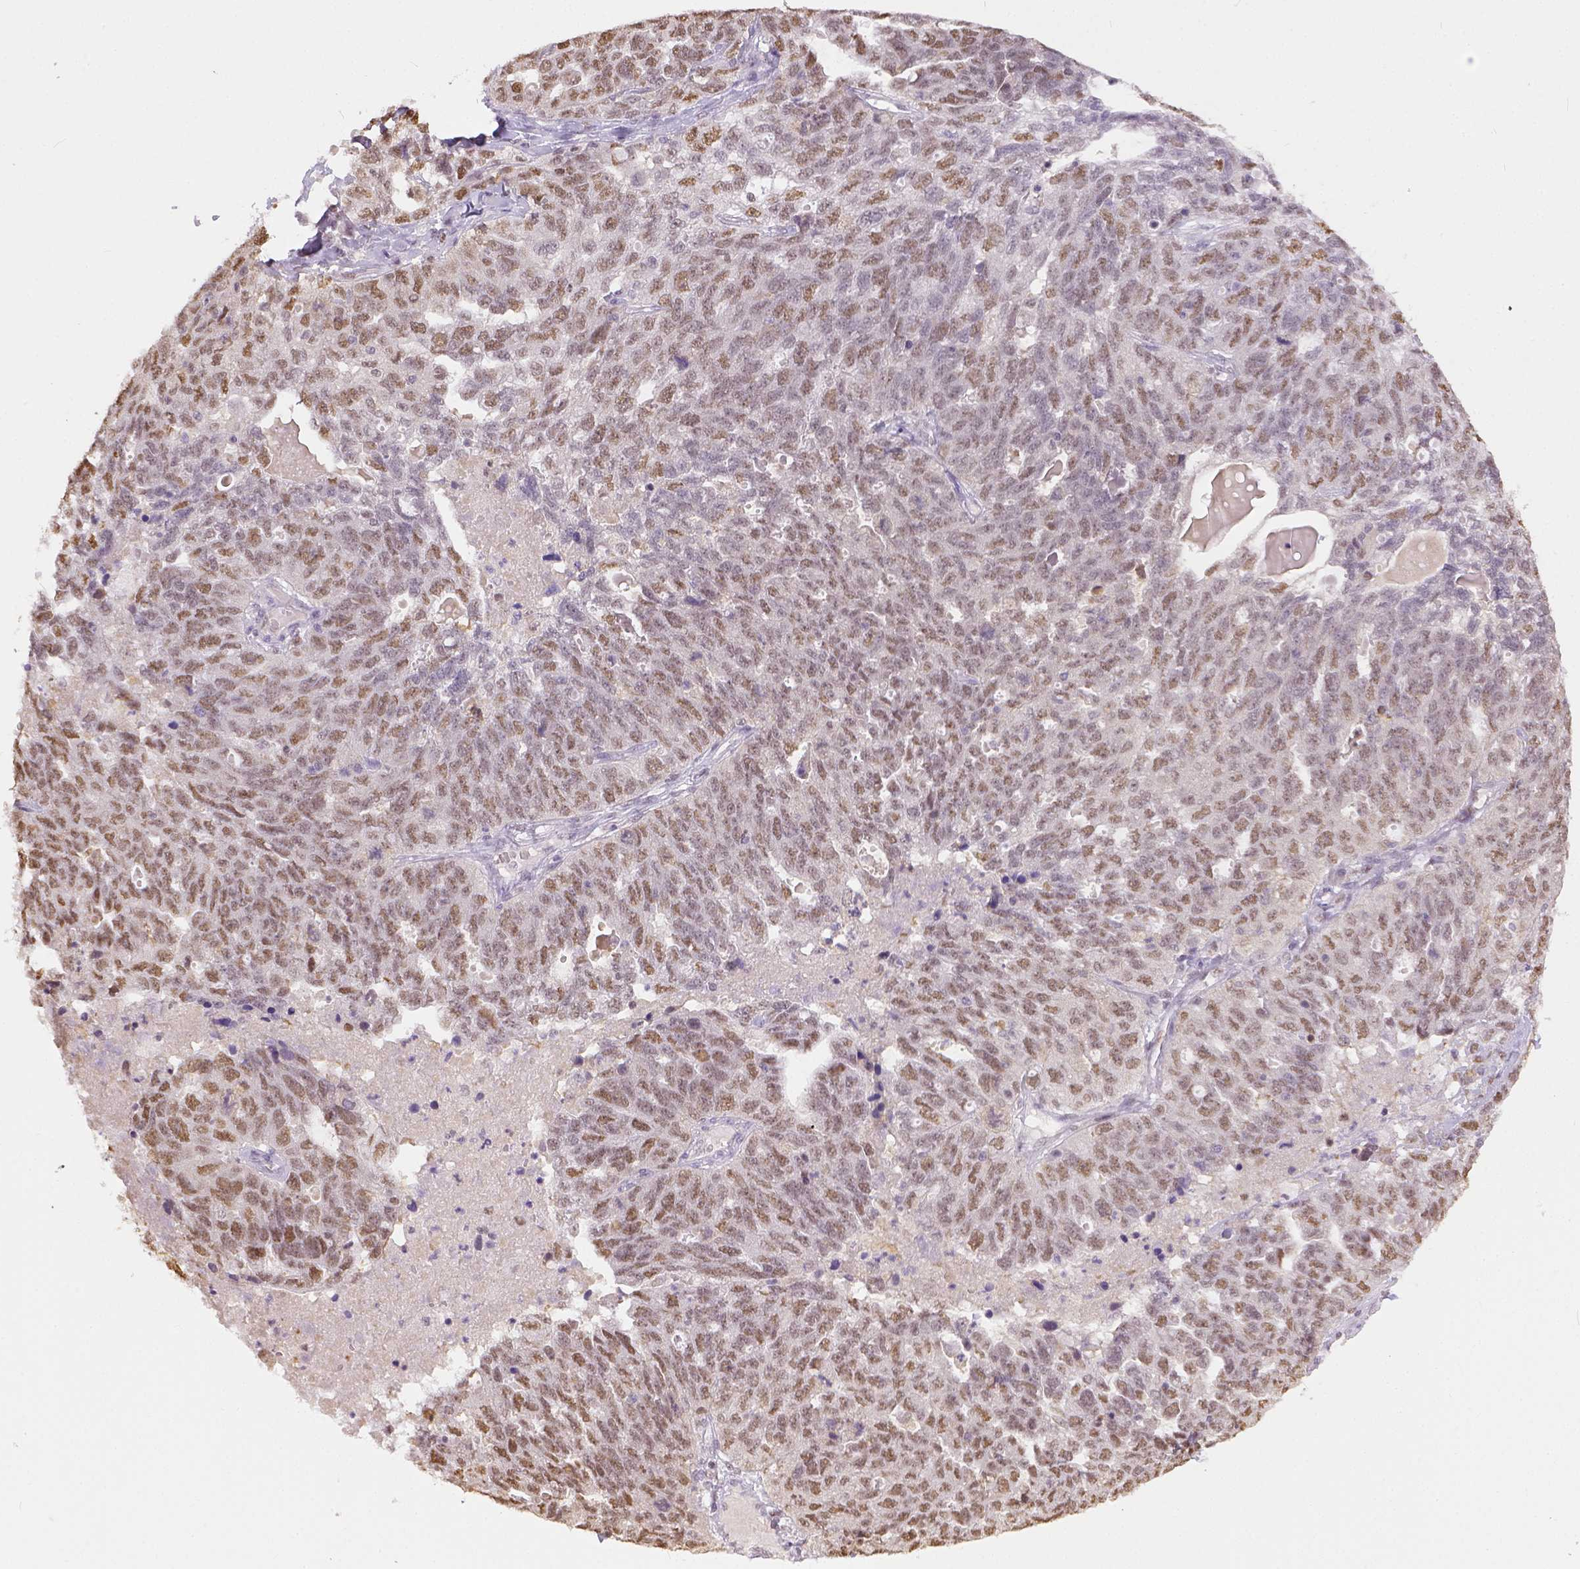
{"staining": {"intensity": "moderate", "quantity": ">75%", "location": "nuclear"}, "tissue": "ovarian cancer", "cell_type": "Tumor cells", "image_type": "cancer", "snomed": [{"axis": "morphology", "description": "Cystadenocarcinoma, serous, NOS"}, {"axis": "topography", "description": "Ovary"}], "caption": "This histopathology image reveals serous cystadenocarcinoma (ovarian) stained with immunohistochemistry (IHC) to label a protein in brown. The nuclear of tumor cells show moderate positivity for the protein. Nuclei are counter-stained blue.", "gene": "ERCC1", "patient": {"sex": "female", "age": 71}}